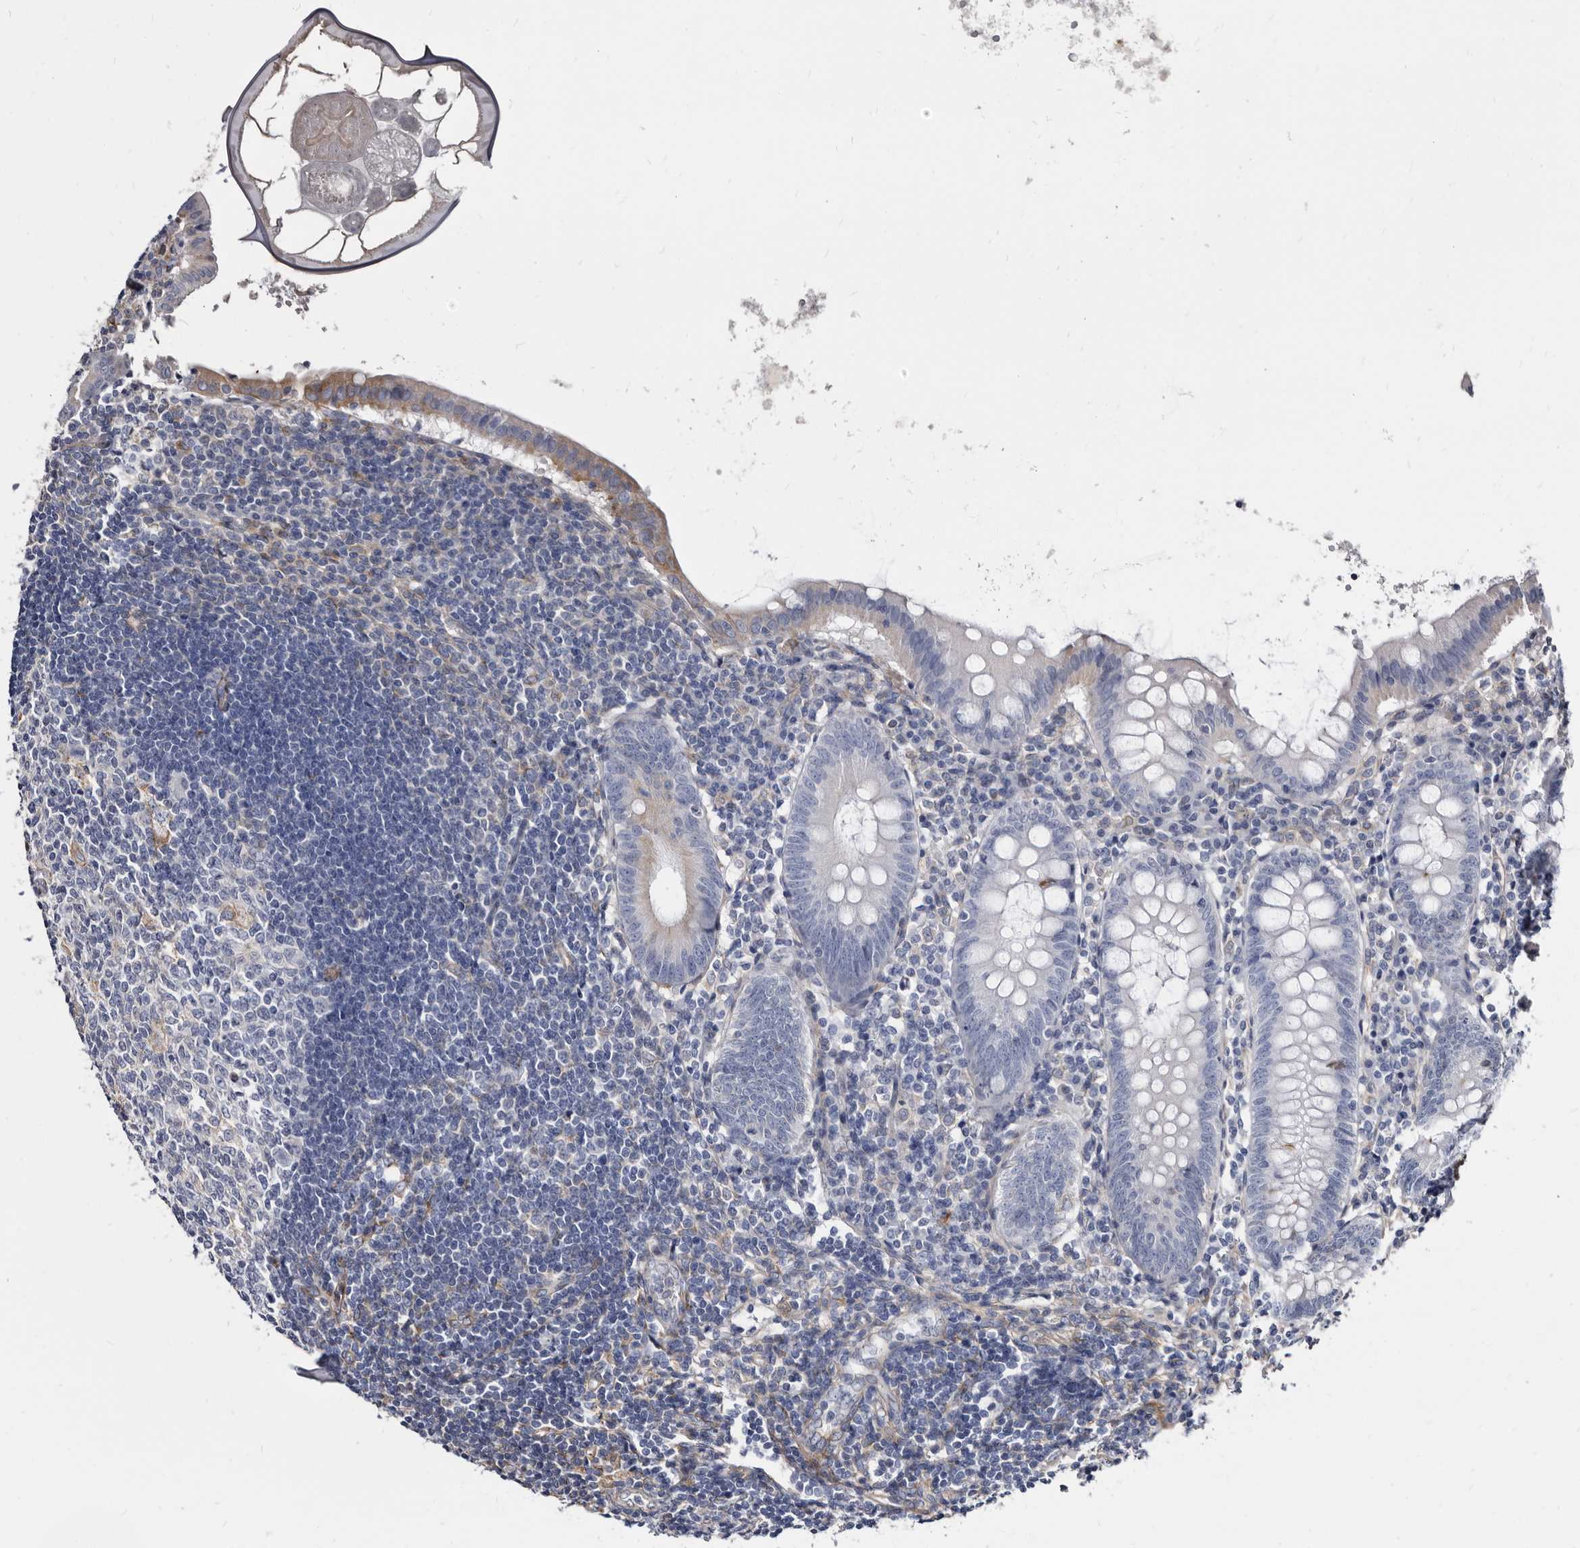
{"staining": {"intensity": "weak", "quantity": "<25%", "location": "cytoplasmic/membranous"}, "tissue": "appendix", "cell_type": "Glandular cells", "image_type": "normal", "snomed": [{"axis": "morphology", "description": "Normal tissue, NOS"}, {"axis": "topography", "description": "Appendix"}], "caption": "High power microscopy histopathology image of an immunohistochemistry (IHC) micrograph of benign appendix, revealing no significant staining in glandular cells. The staining is performed using DAB (3,3'-diaminobenzidine) brown chromogen with nuclei counter-stained in using hematoxylin.", "gene": "KCTD20", "patient": {"sex": "female", "age": 54}}